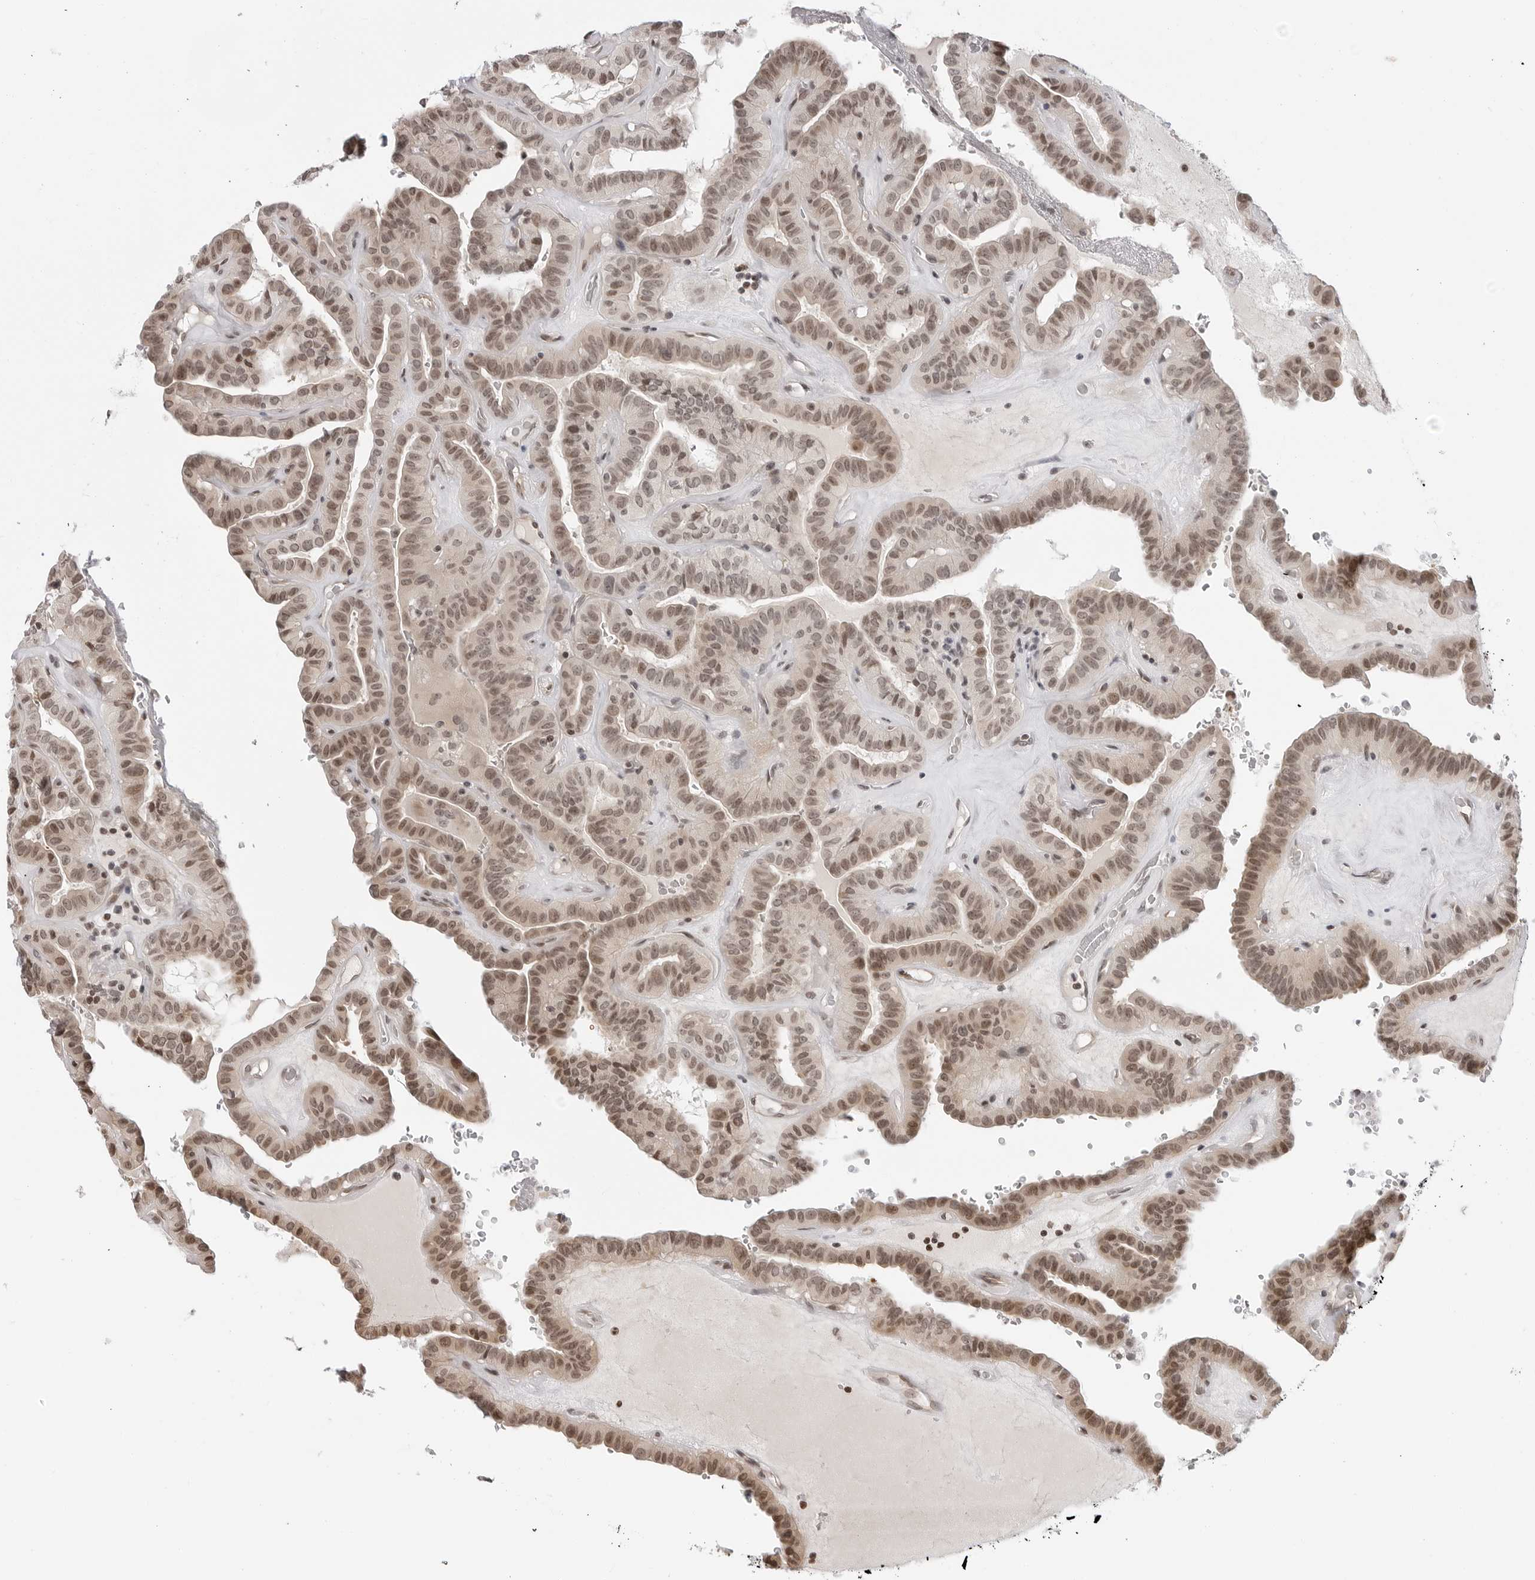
{"staining": {"intensity": "moderate", "quantity": ">75%", "location": "nuclear"}, "tissue": "thyroid cancer", "cell_type": "Tumor cells", "image_type": "cancer", "snomed": [{"axis": "morphology", "description": "Papillary adenocarcinoma, NOS"}, {"axis": "topography", "description": "Thyroid gland"}], "caption": "Thyroid papillary adenocarcinoma stained with IHC reveals moderate nuclear positivity in approximately >75% of tumor cells.", "gene": "C8orf33", "patient": {"sex": "male", "age": 77}}